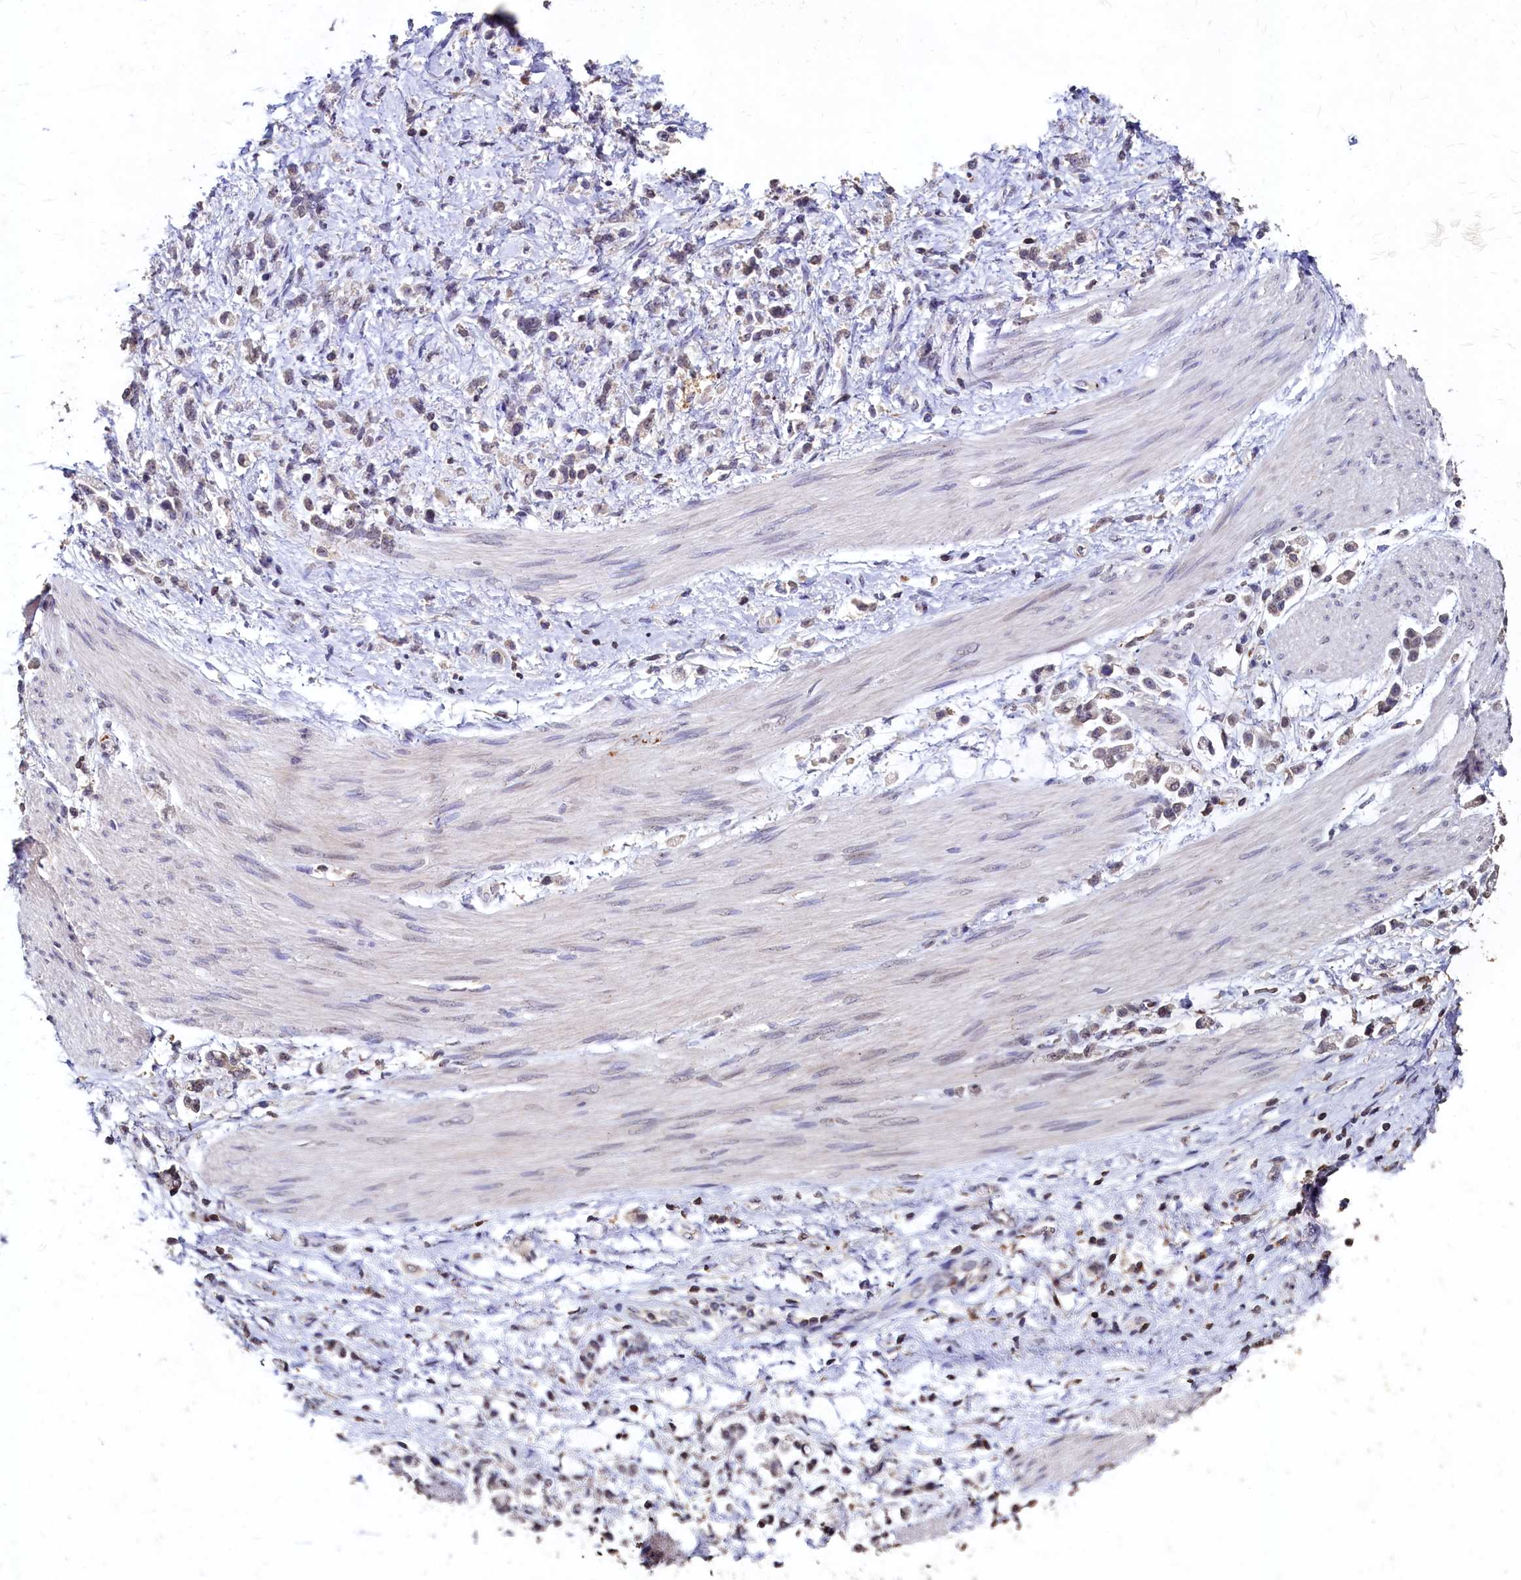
{"staining": {"intensity": "negative", "quantity": "none", "location": "none"}, "tissue": "stomach cancer", "cell_type": "Tumor cells", "image_type": "cancer", "snomed": [{"axis": "morphology", "description": "Adenocarcinoma, NOS"}, {"axis": "topography", "description": "Stomach"}], "caption": "Immunohistochemistry (IHC) image of stomach adenocarcinoma stained for a protein (brown), which demonstrates no positivity in tumor cells. (Stains: DAB immunohistochemistry with hematoxylin counter stain, Microscopy: brightfield microscopy at high magnification).", "gene": "CSTPP1", "patient": {"sex": "female", "age": 60}}